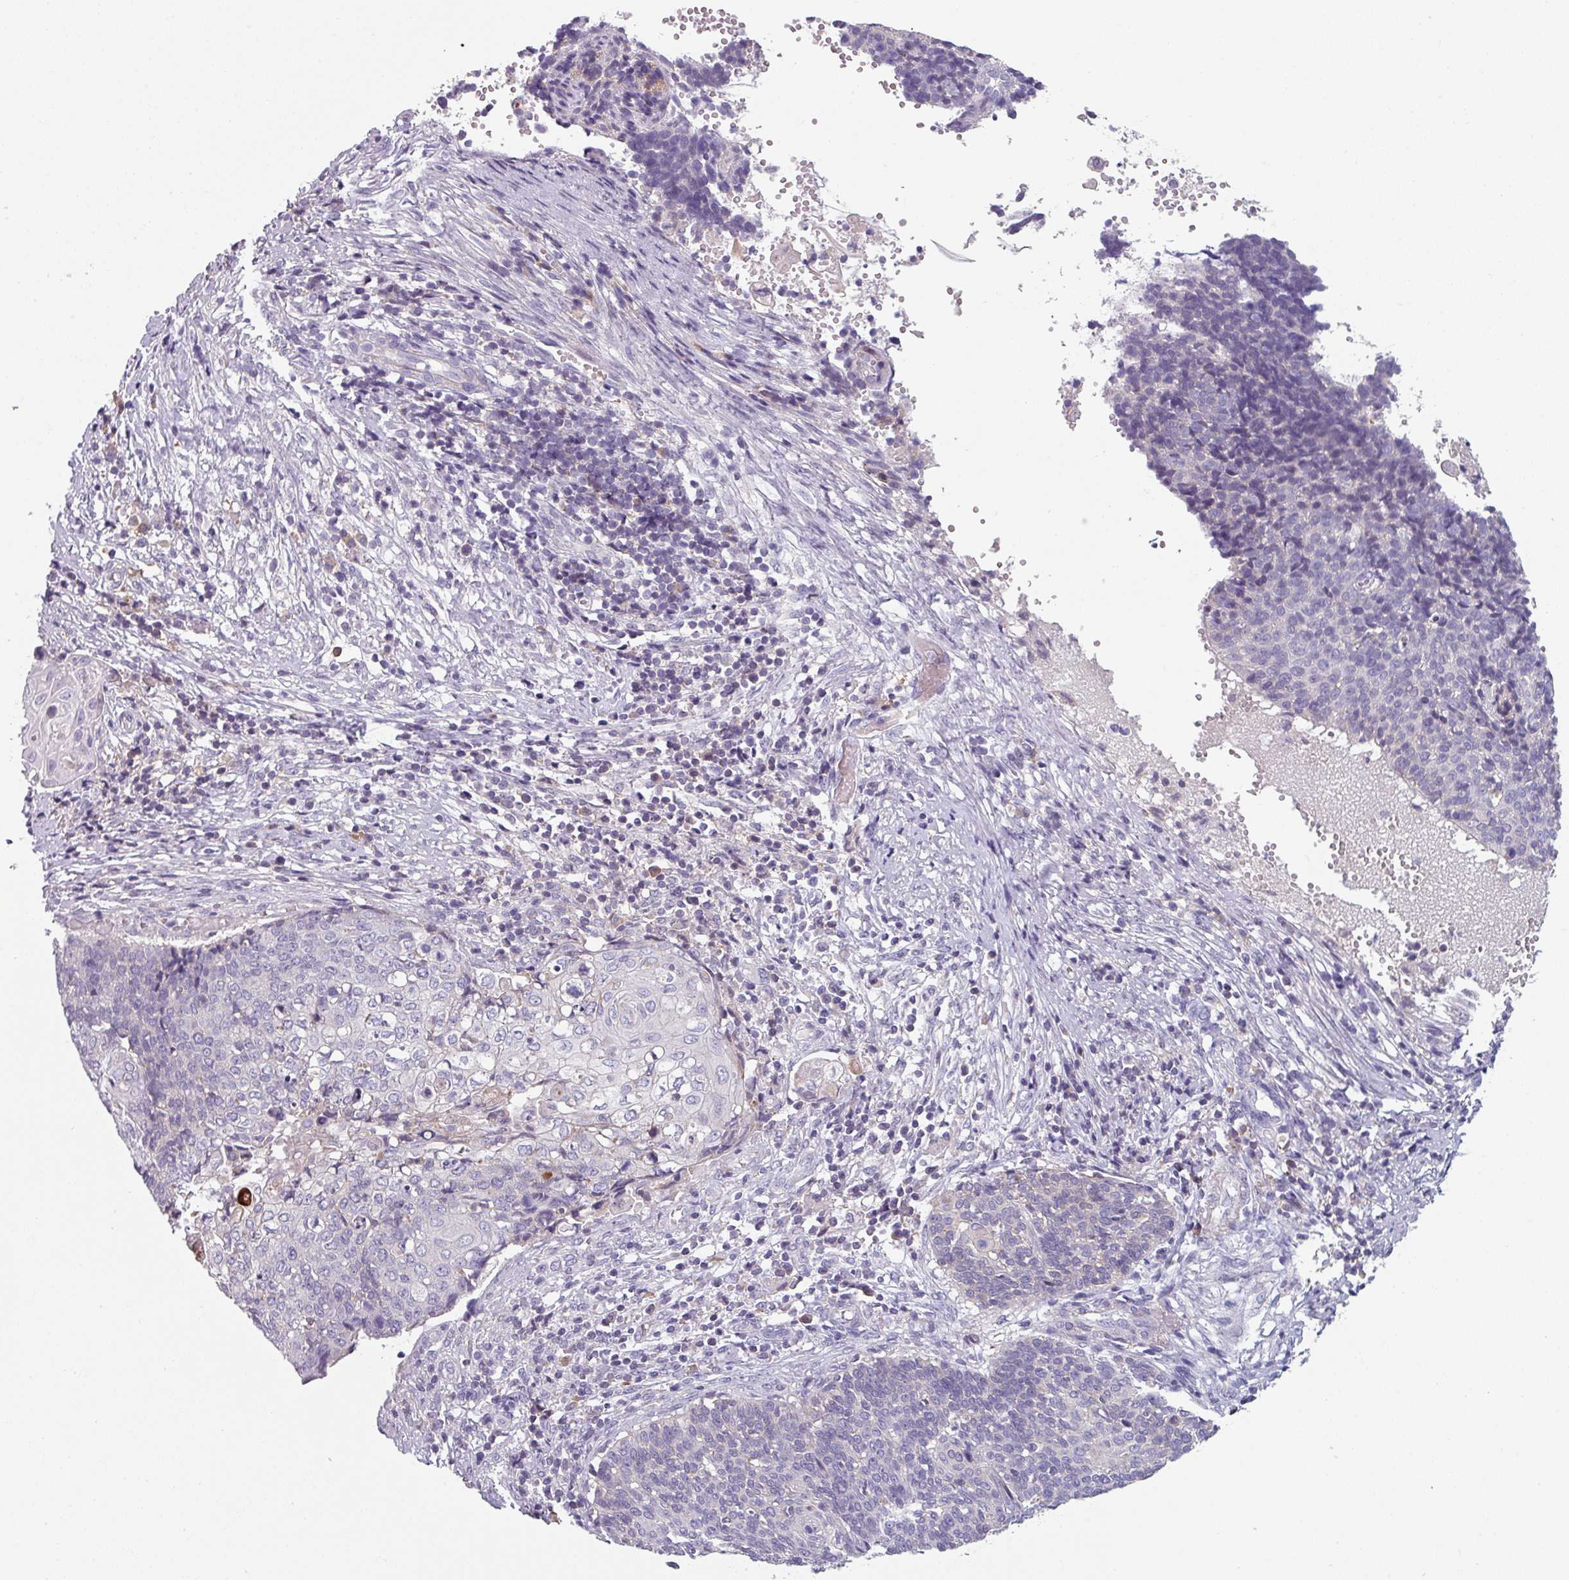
{"staining": {"intensity": "negative", "quantity": "none", "location": "none"}, "tissue": "cervical cancer", "cell_type": "Tumor cells", "image_type": "cancer", "snomed": [{"axis": "morphology", "description": "Squamous cell carcinoma, NOS"}, {"axis": "topography", "description": "Cervix"}], "caption": "This is a image of immunohistochemistry (IHC) staining of cervical cancer (squamous cell carcinoma), which shows no expression in tumor cells. (DAB immunohistochemistry (IHC) with hematoxylin counter stain).", "gene": "TMEM132A", "patient": {"sex": "female", "age": 39}}